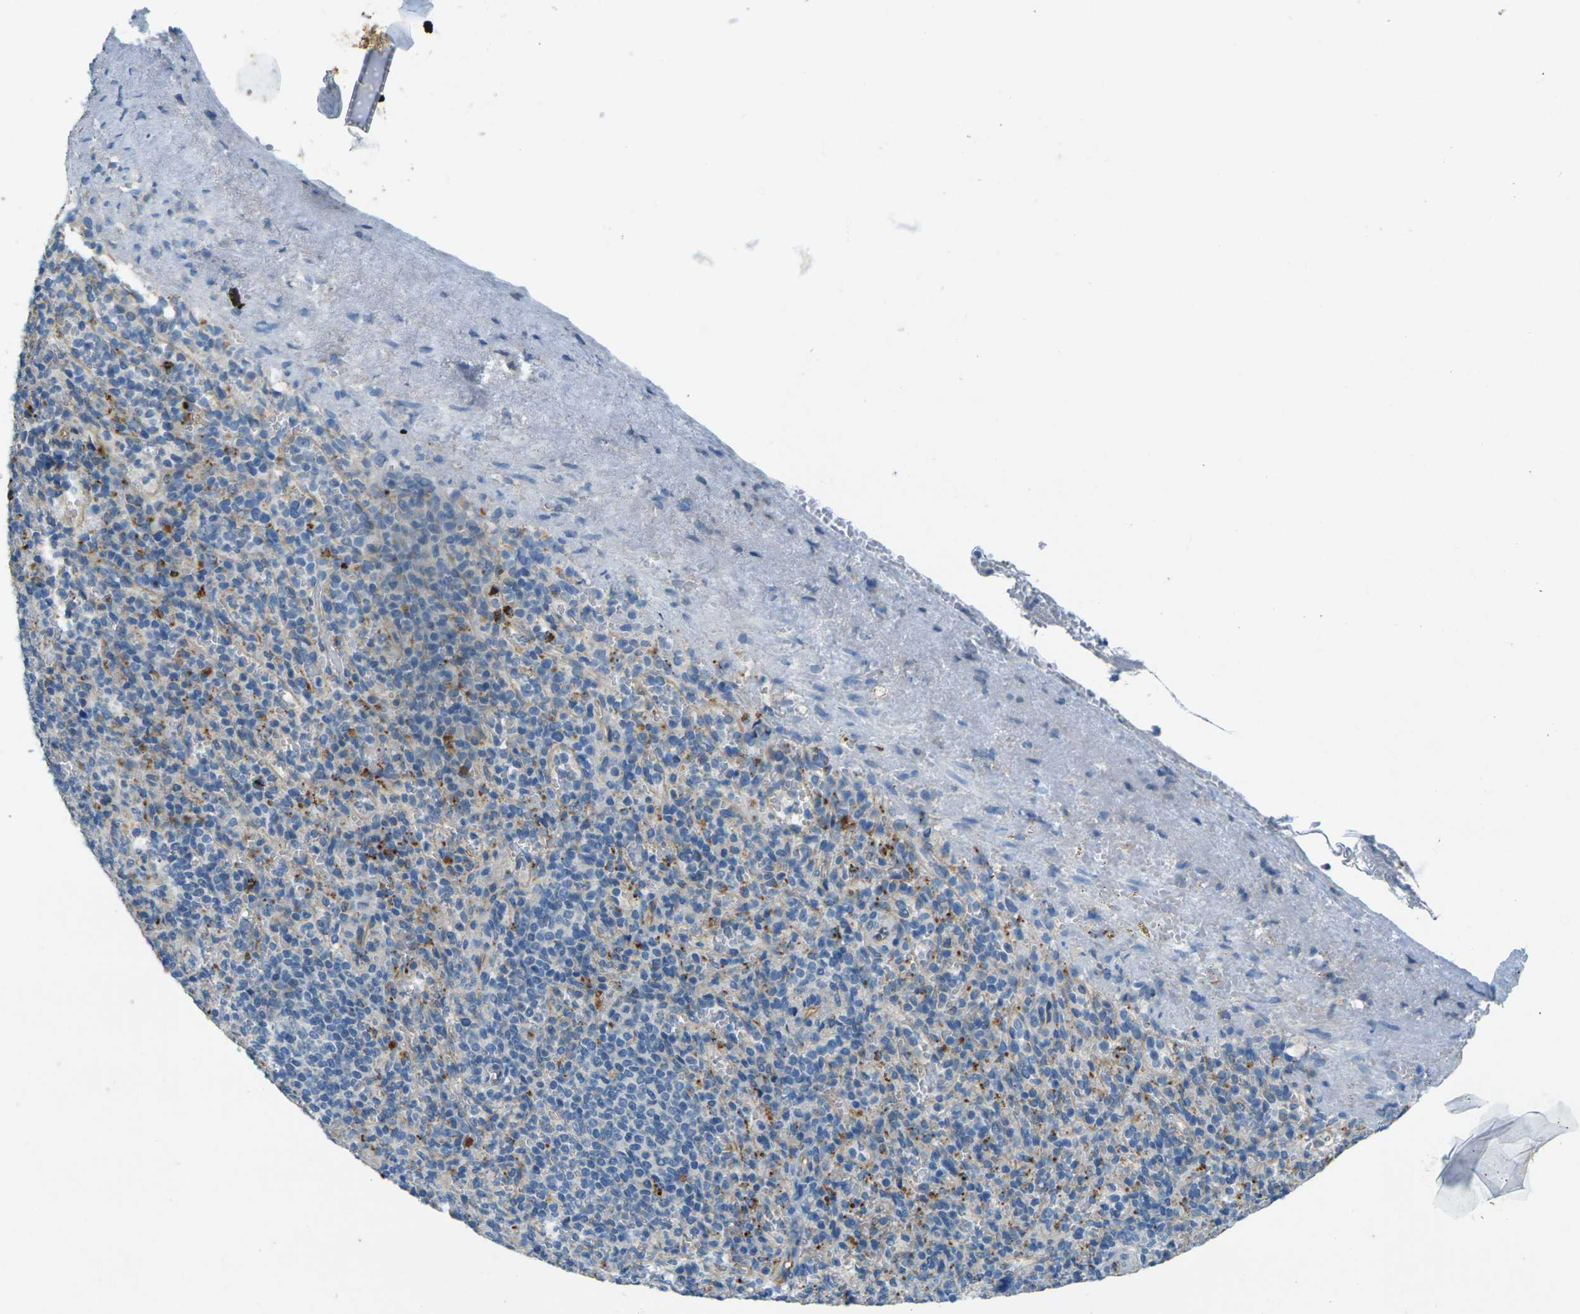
{"staining": {"intensity": "moderate", "quantity": "25%-75%", "location": "cytoplasmic/membranous"}, "tissue": "spleen", "cell_type": "Cells in red pulp", "image_type": "normal", "snomed": [{"axis": "morphology", "description": "Normal tissue, NOS"}, {"axis": "topography", "description": "Spleen"}], "caption": "Immunohistochemical staining of unremarkable human spleen reveals medium levels of moderate cytoplasmic/membranous positivity in approximately 25%-75% of cells in red pulp.", "gene": "CYP2C8", "patient": {"sex": "female", "age": 74}}